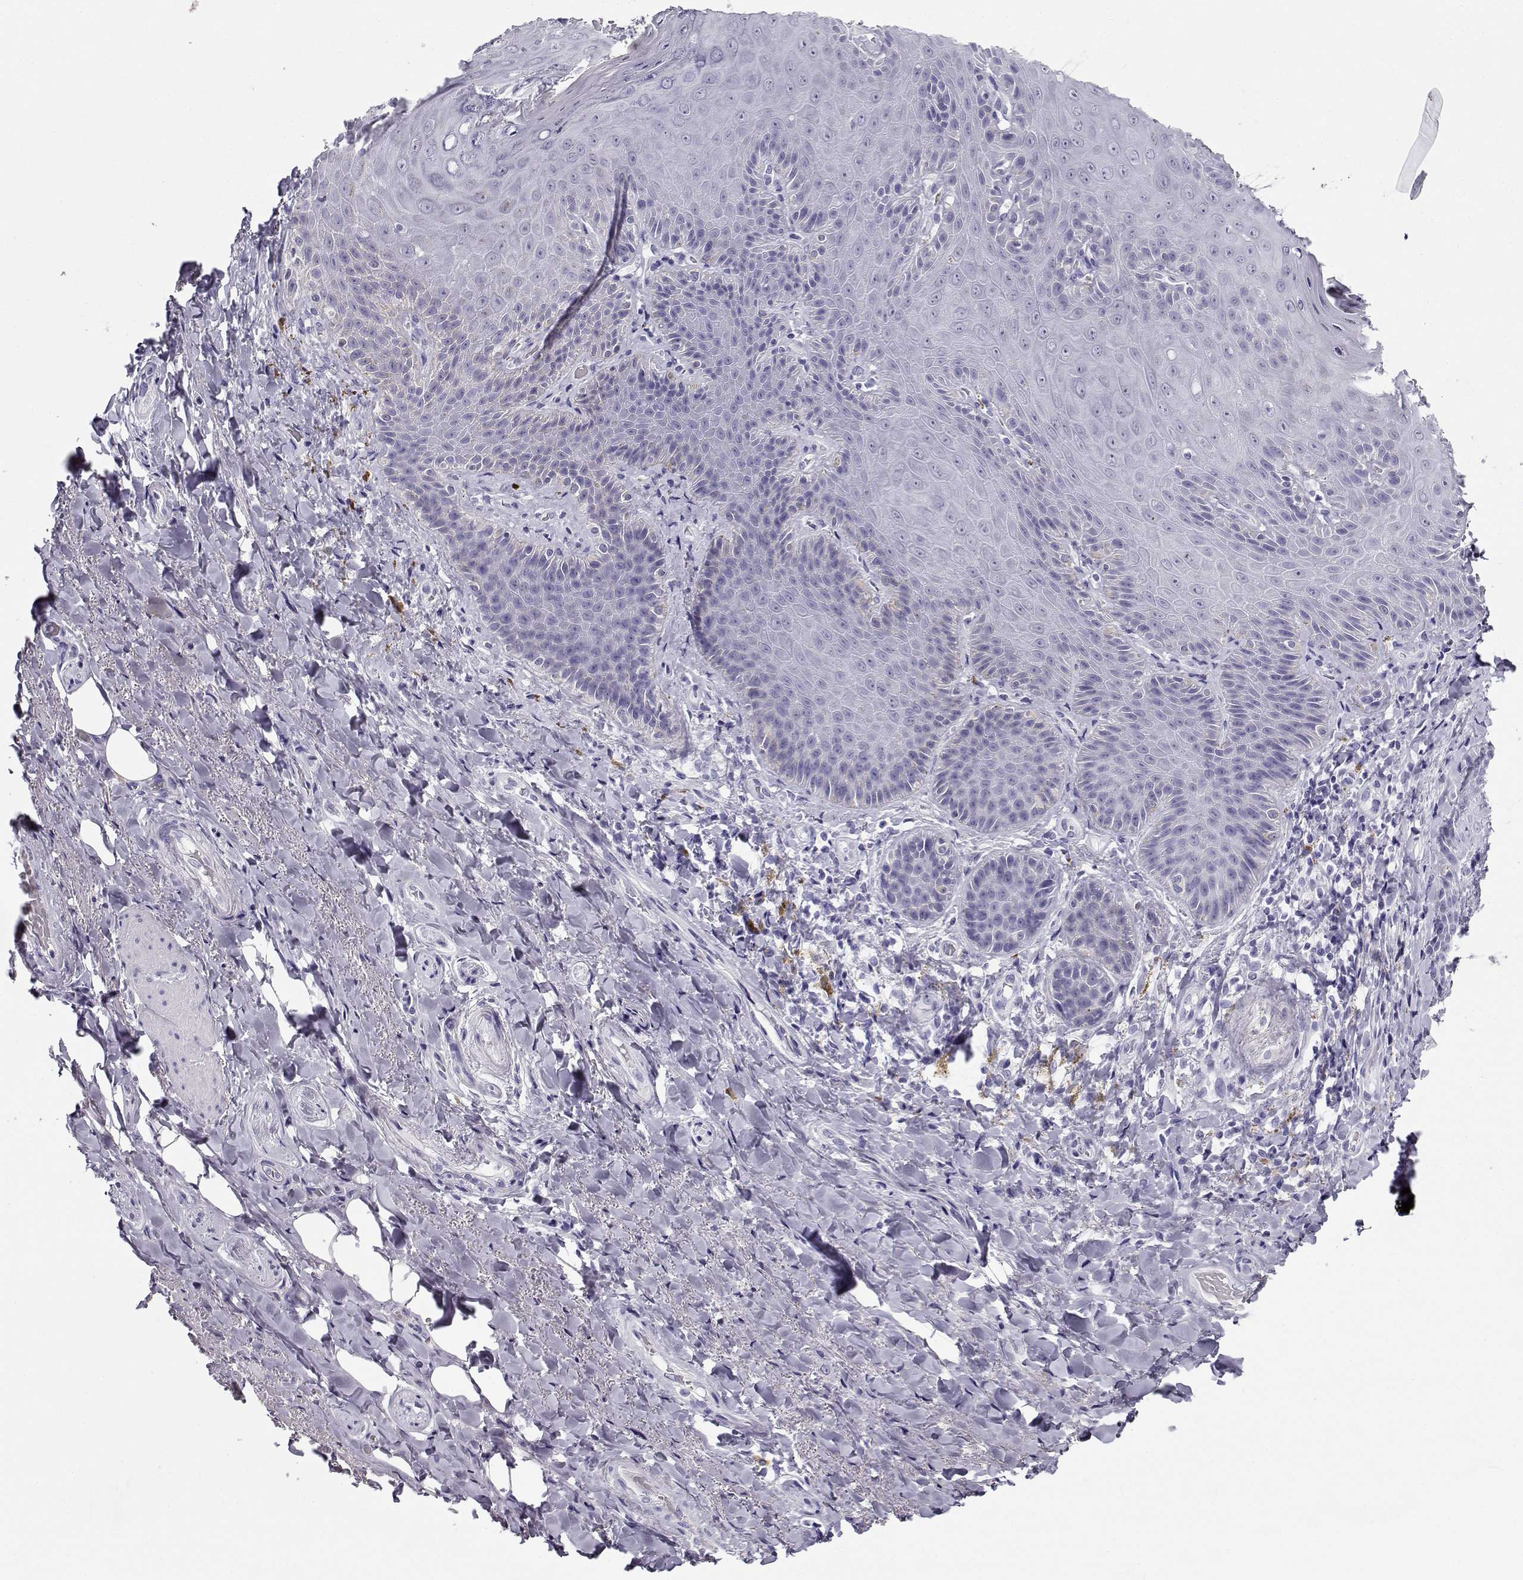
{"staining": {"intensity": "negative", "quantity": "none", "location": "none"}, "tissue": "adipose tissue", "cell_type": "Adipocytes", "image_type": "normal", "snomed": [{"axis": "morphology", "description": "Normal tissue, NOS"}, {"axis": "topography", "description": "Anal"}, {"axis": "topography", "description": "Peripheral nerve tissue"}], "caption": "A histopathology image of adipose tissue stained for a protein shows no brown staining in adipocytes. (DAB (3,3'-diaminobenzidine) IHC, high magnification).", "gene": "CABS1", "patient": {"sex": "male", "age": 53}}